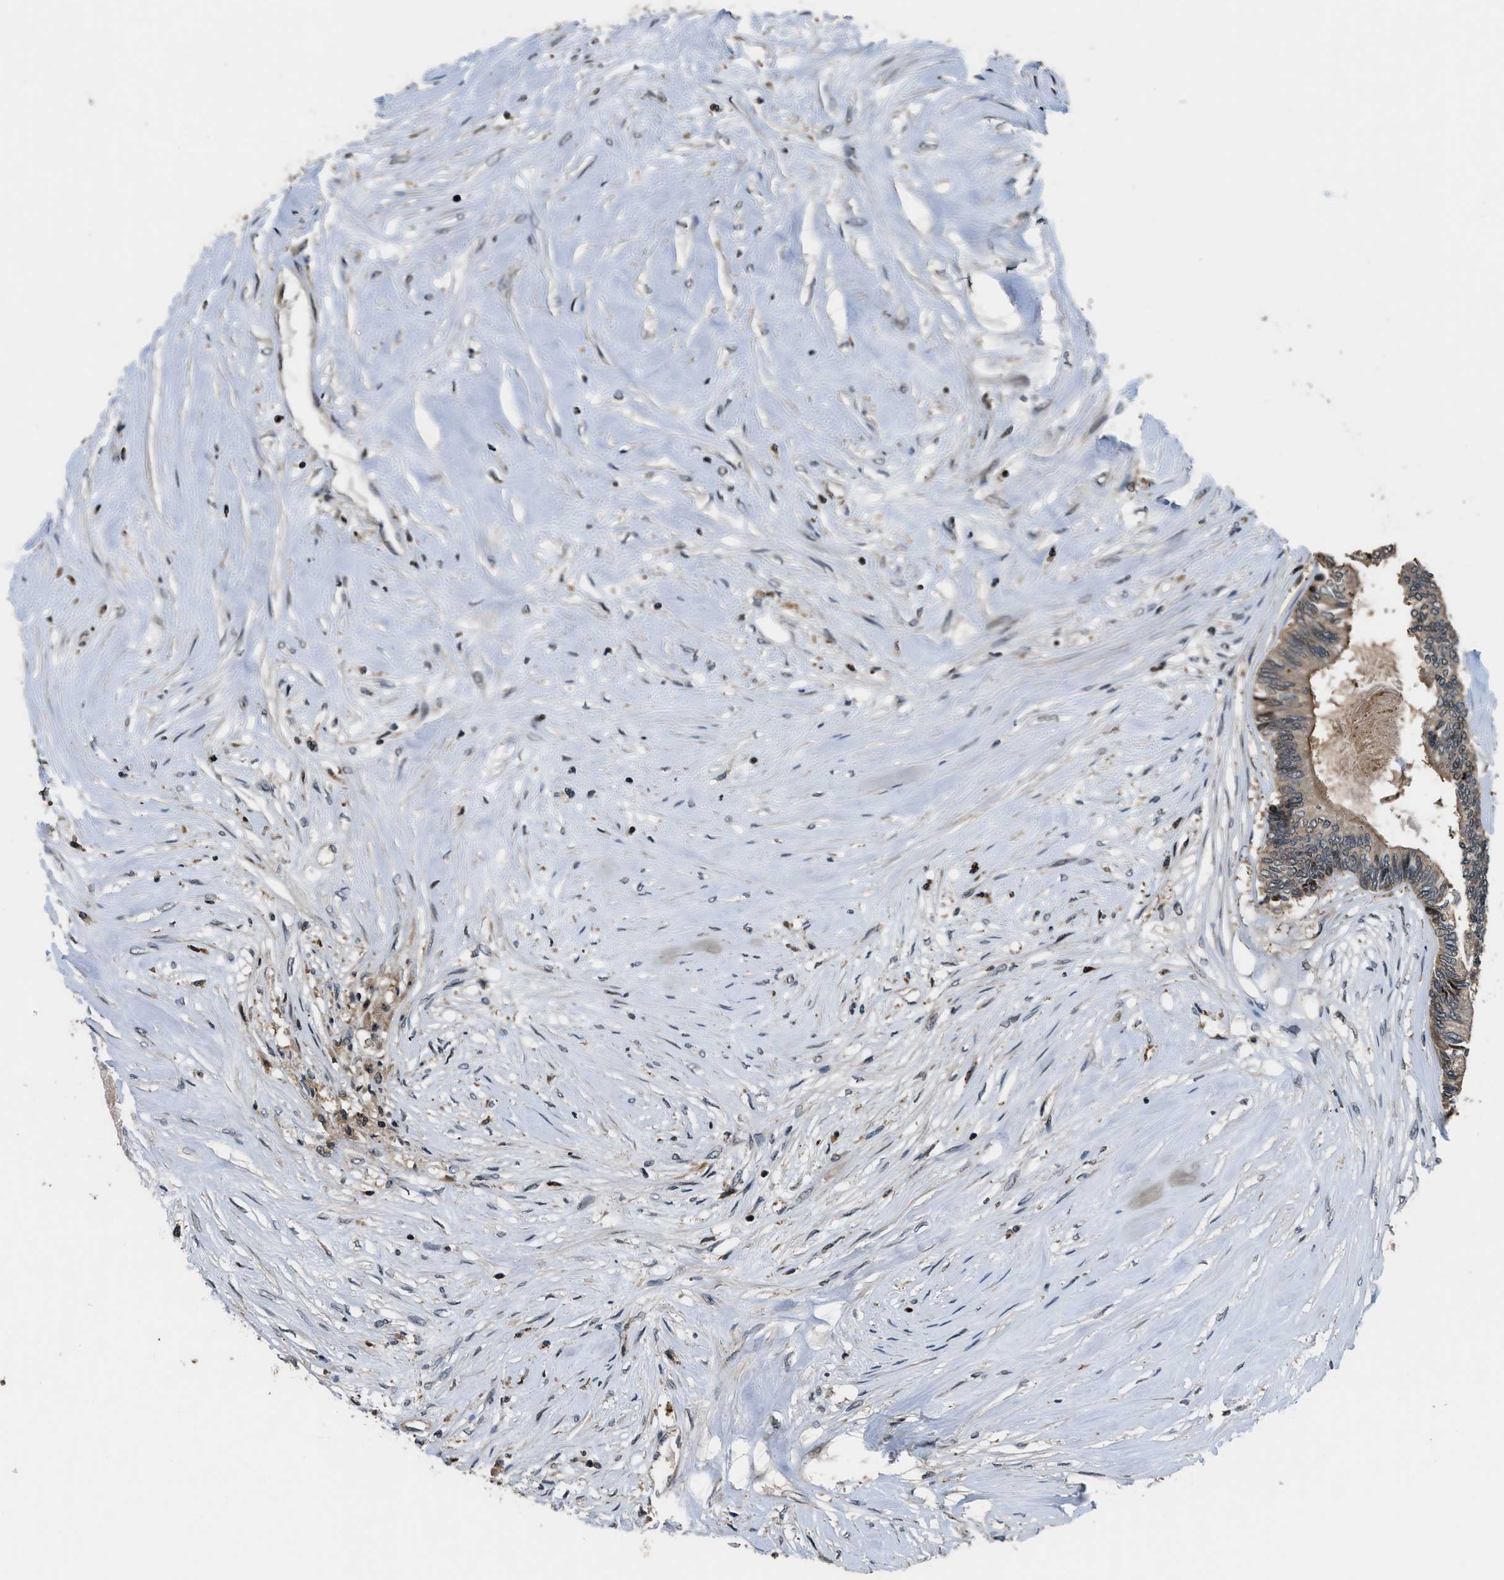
{"staining": {"intensity": "weak", "quantity": ">75%", "location": "cytoplasmic/membranous"}, "tissue": "colorectal cancer", "cell_type": "Tumor cells", "image_type": "cancer", "snomed": [{"axis": "morphology", "description": "Adenocarcinoma, NOS"}, {"axis": "topography", "description": "Rectum"}], "caption": "The photomicrograph shows immunohistochemical staining of colorectal cancer. There is weak cytoplasmic/membranous positivity is seen in approximately >75% of tumor cells.", "gene": "CTBS", "patient": {"sex": "male", "age": 63}}